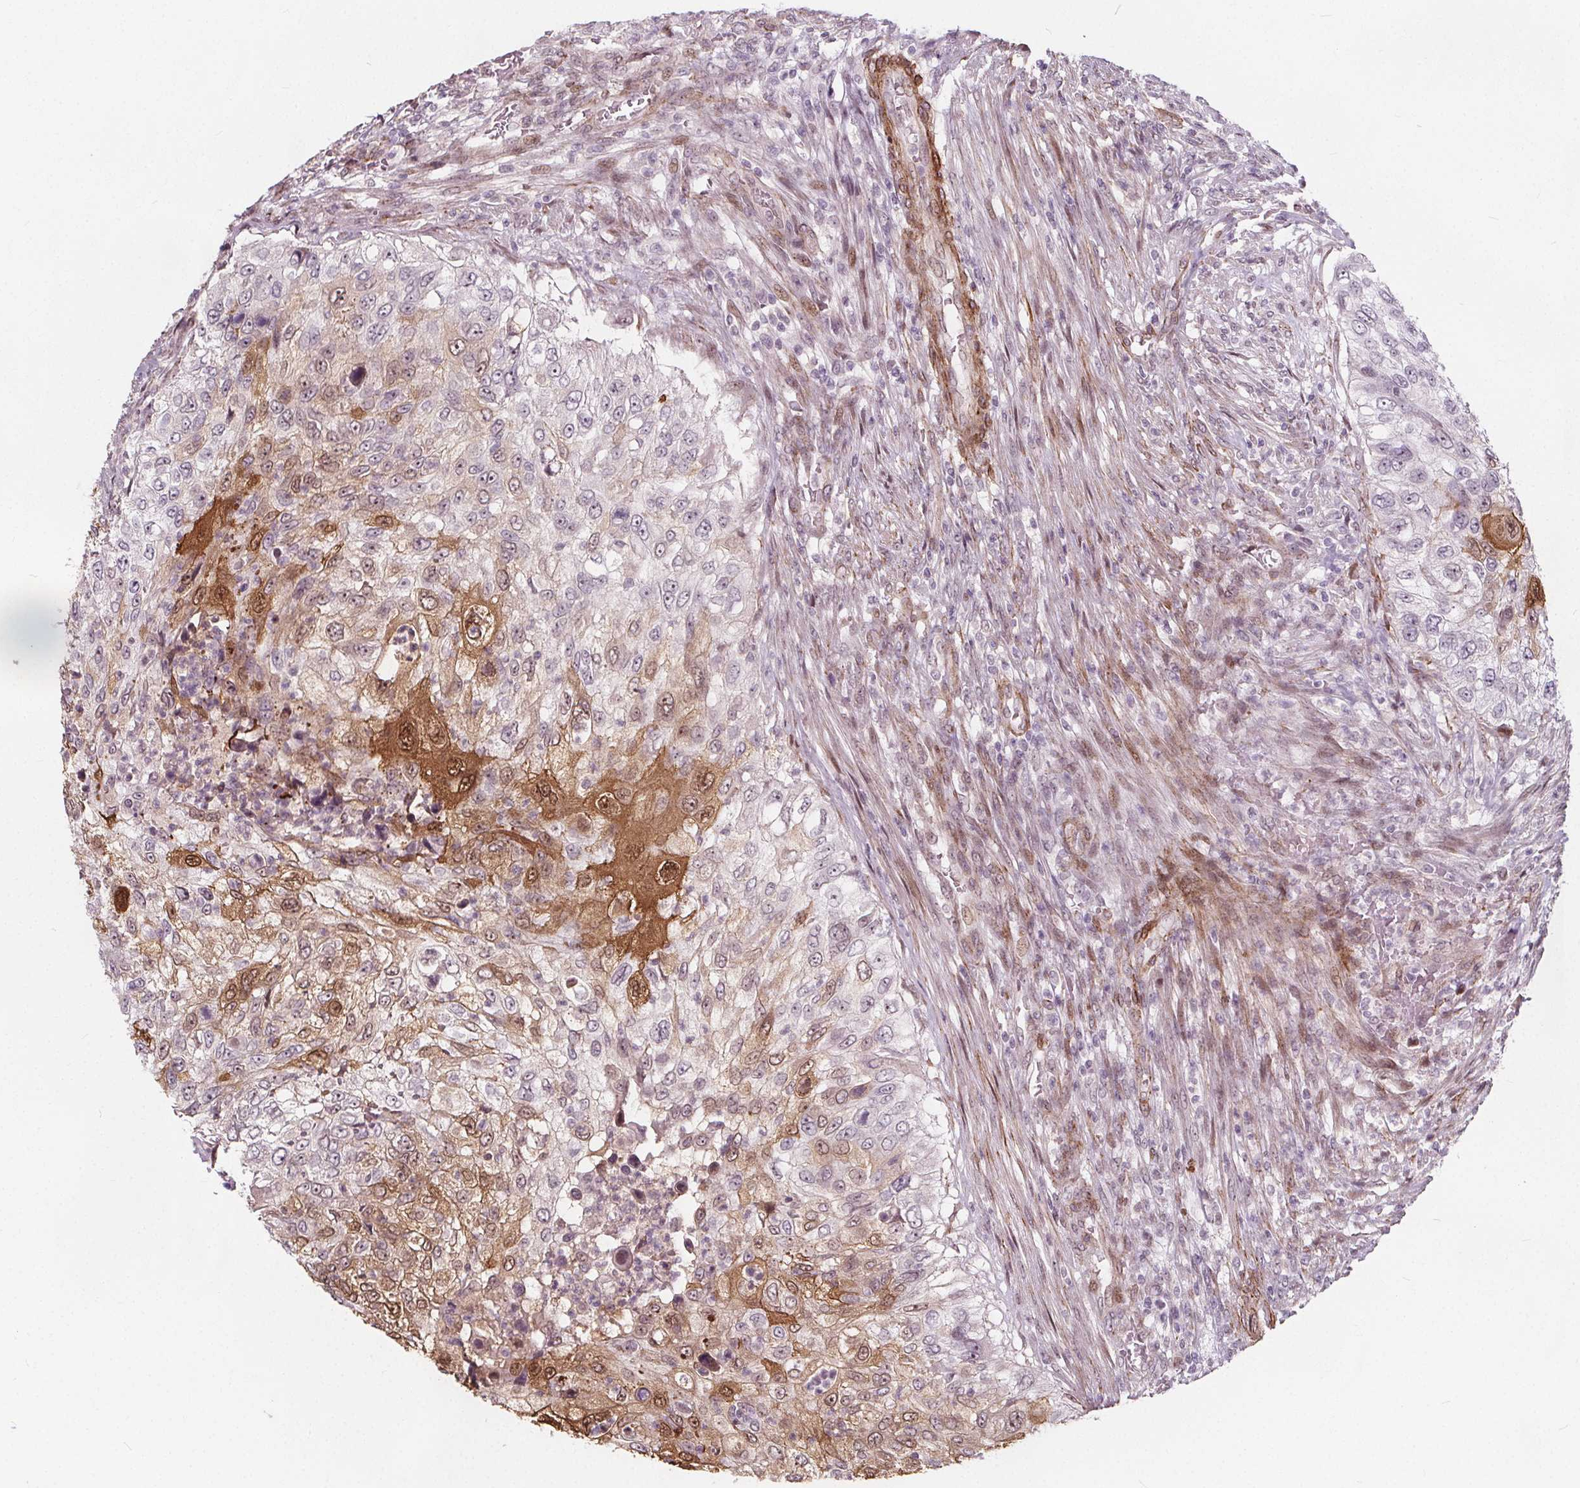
{"staining": {"intensity": "moderate", "quantity": "<25%", "location": "cytoplasmic/membranous,nuclear"}, "tissue": "urothelial cancer", "cell_type": "Tumor cells", "image_type": "cancer", "snomed": [{"axis": "morphology", "description": "Urothelial carcinoma, High grade"}, {"axis": "topography", "description": "Urinary bladder"}], "caption": "High-grade urothelial carcinoma was stained to show a protein in brown. There is low levels of moderate cytoplasmic/membranous and nuclear positivity in approximately <25% of tumor cells.", "gene": "HAS1", "patient": {"sex": "female", "age": 60}}